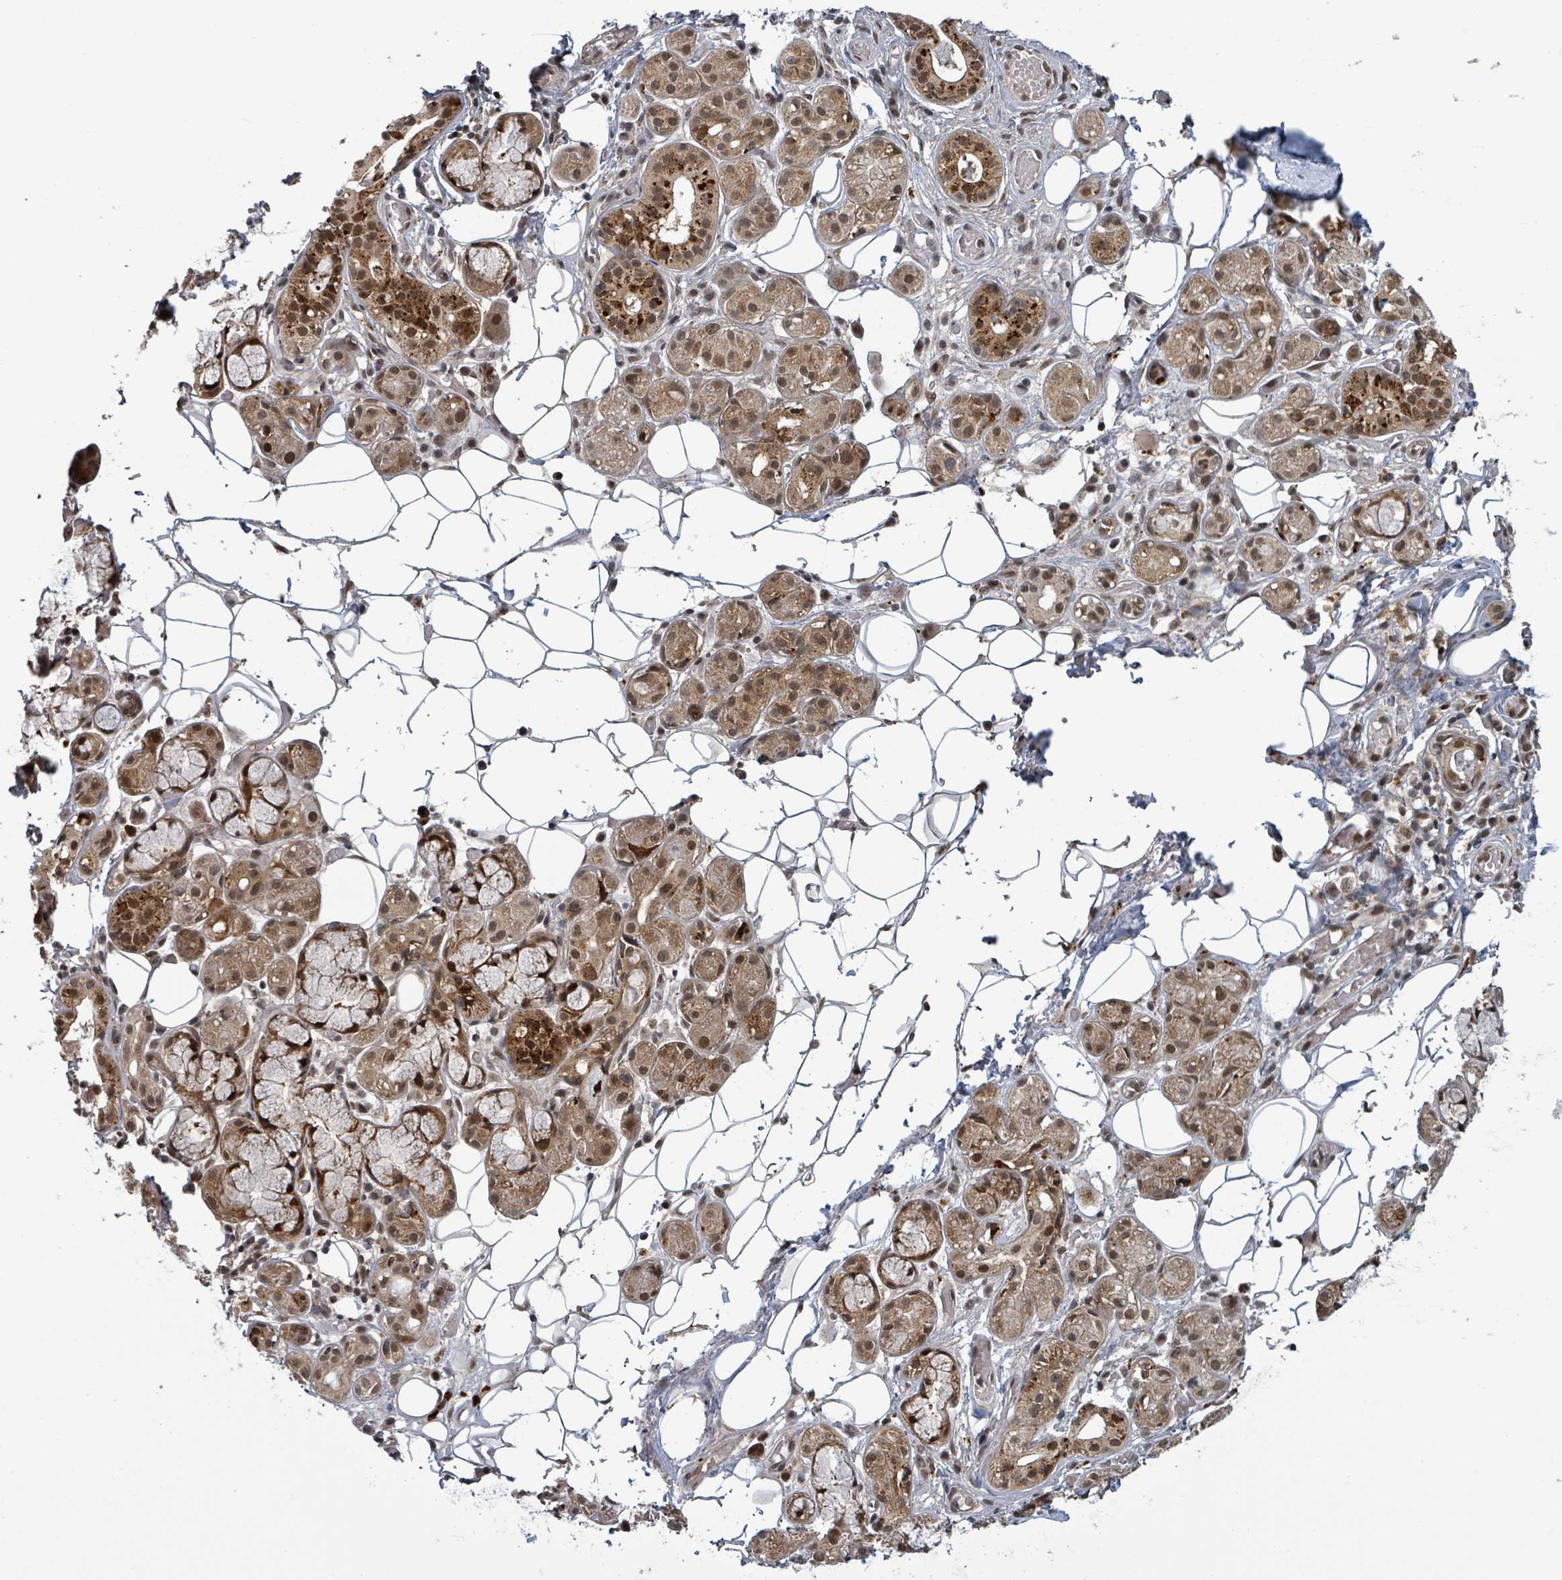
{"staining": {"intensity": "strong", "quantity": ">75%", "location": "cytoplasmic/membranous,nuclear"}, "tissue": "salivary gland", "cell_type": "Glandular cells", "image_type": "normal", "snomed": [{"axis": "morphology", "description": "Normal tissue, NOS"}, {"axis": "topography", "description": "Salivary gland"}], "caption": "Brown immunohistochemical staining in normal human salivary gland displays strong cytoplasmic/membranous,nuclear positivity in approximately >75% of glandular cells.", "gene": "GTF3C1", "patient": {"sex": "male", "age": 82}}